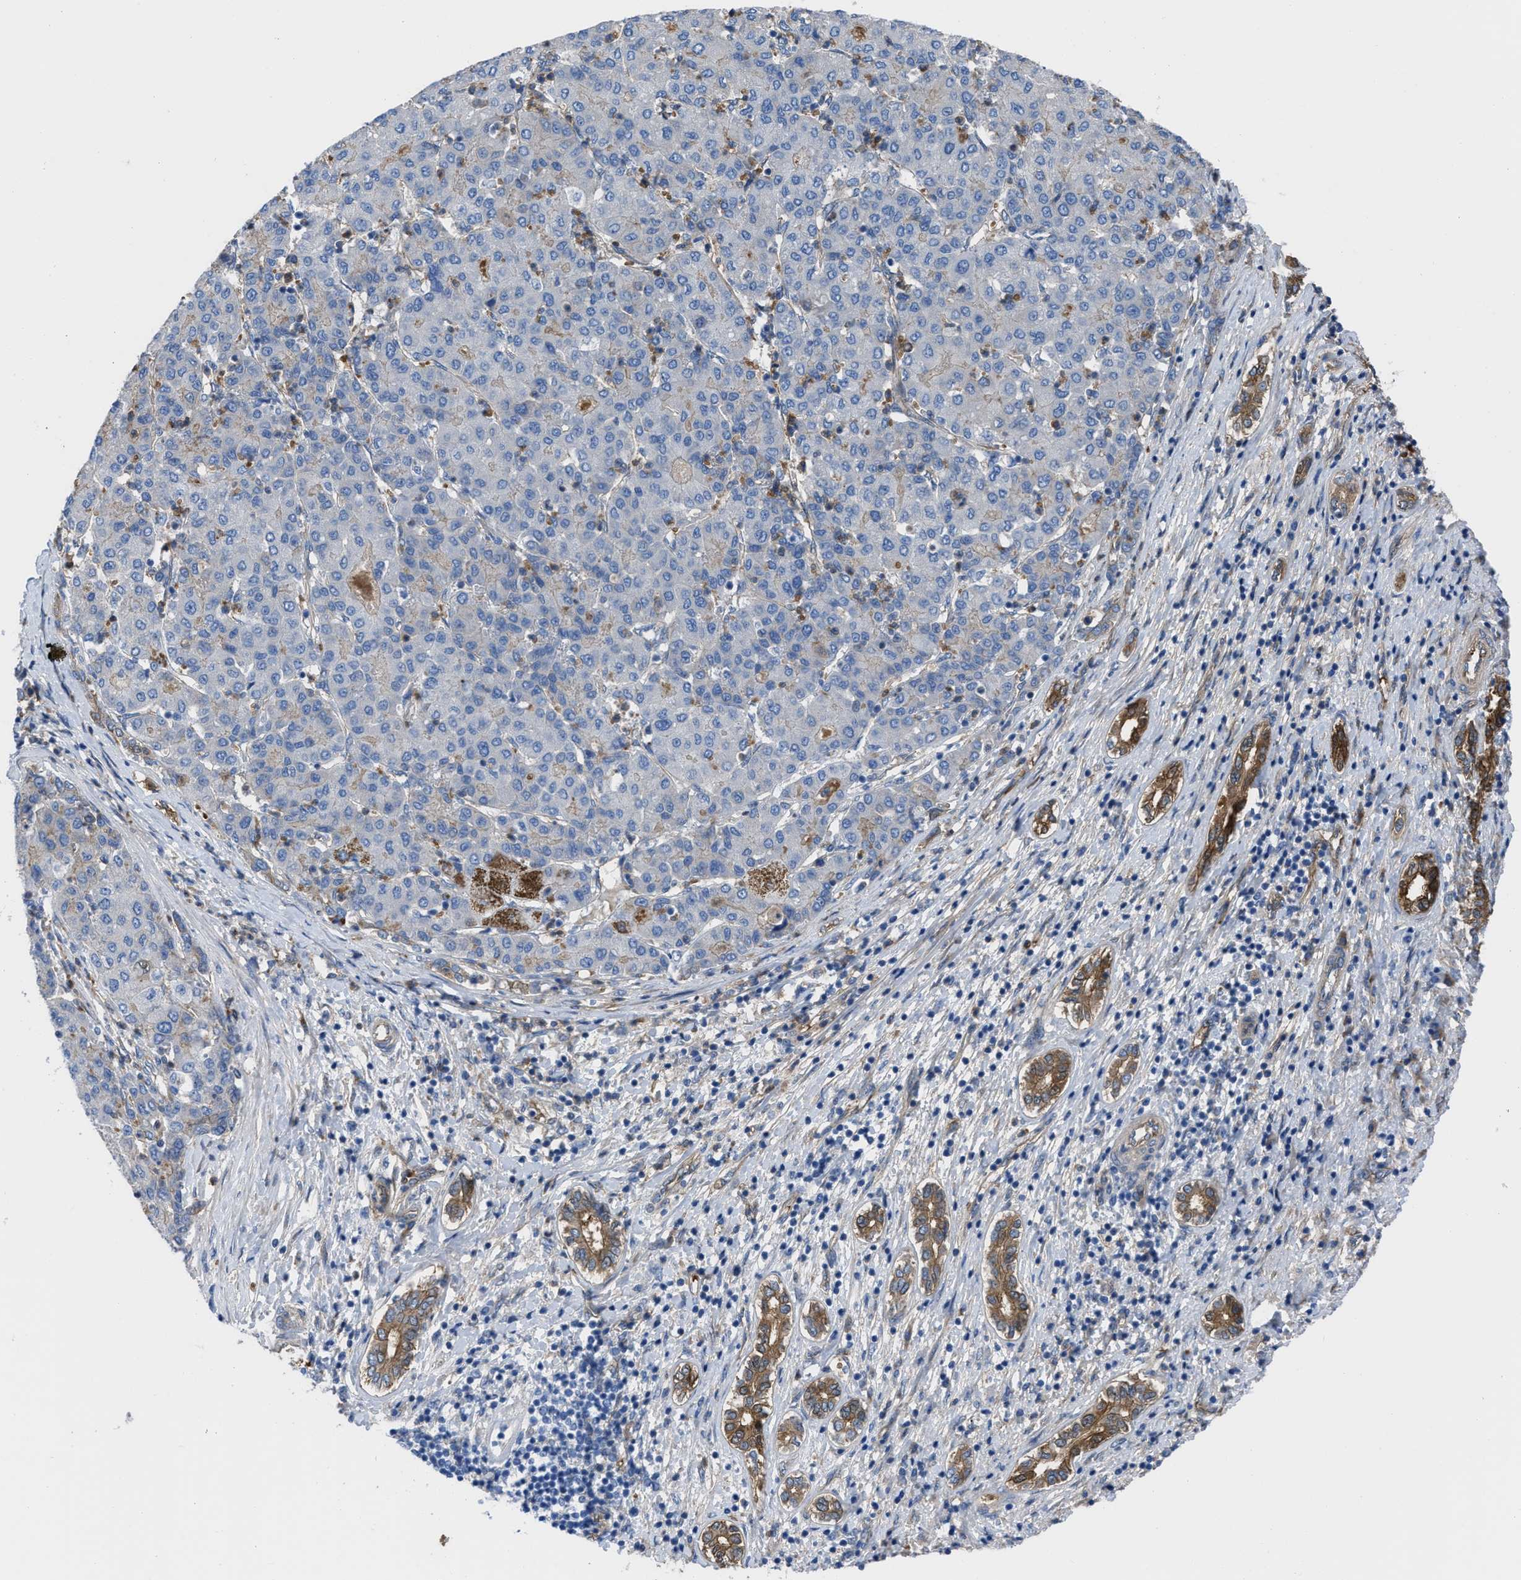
{"staining": {"intensity": "negative", "quantity": "none", "location": "none"}, "tissue": "liver cancer", "cell_type": "Tumor cells", "image_type": "cancer", "snomed": [{"axis": "morphology", "description": "Carcinoma, Hepatocellular, NOS"}, {"axis": "topography", "description": "Liver"}], "caption": "Human liver hepatocellular carcinoma stained for a protein using immunohistochemistry displays no positivity in tumor cells.", "gene": "TRIOBP", "patient": {"sex": "male", "age": 65}}